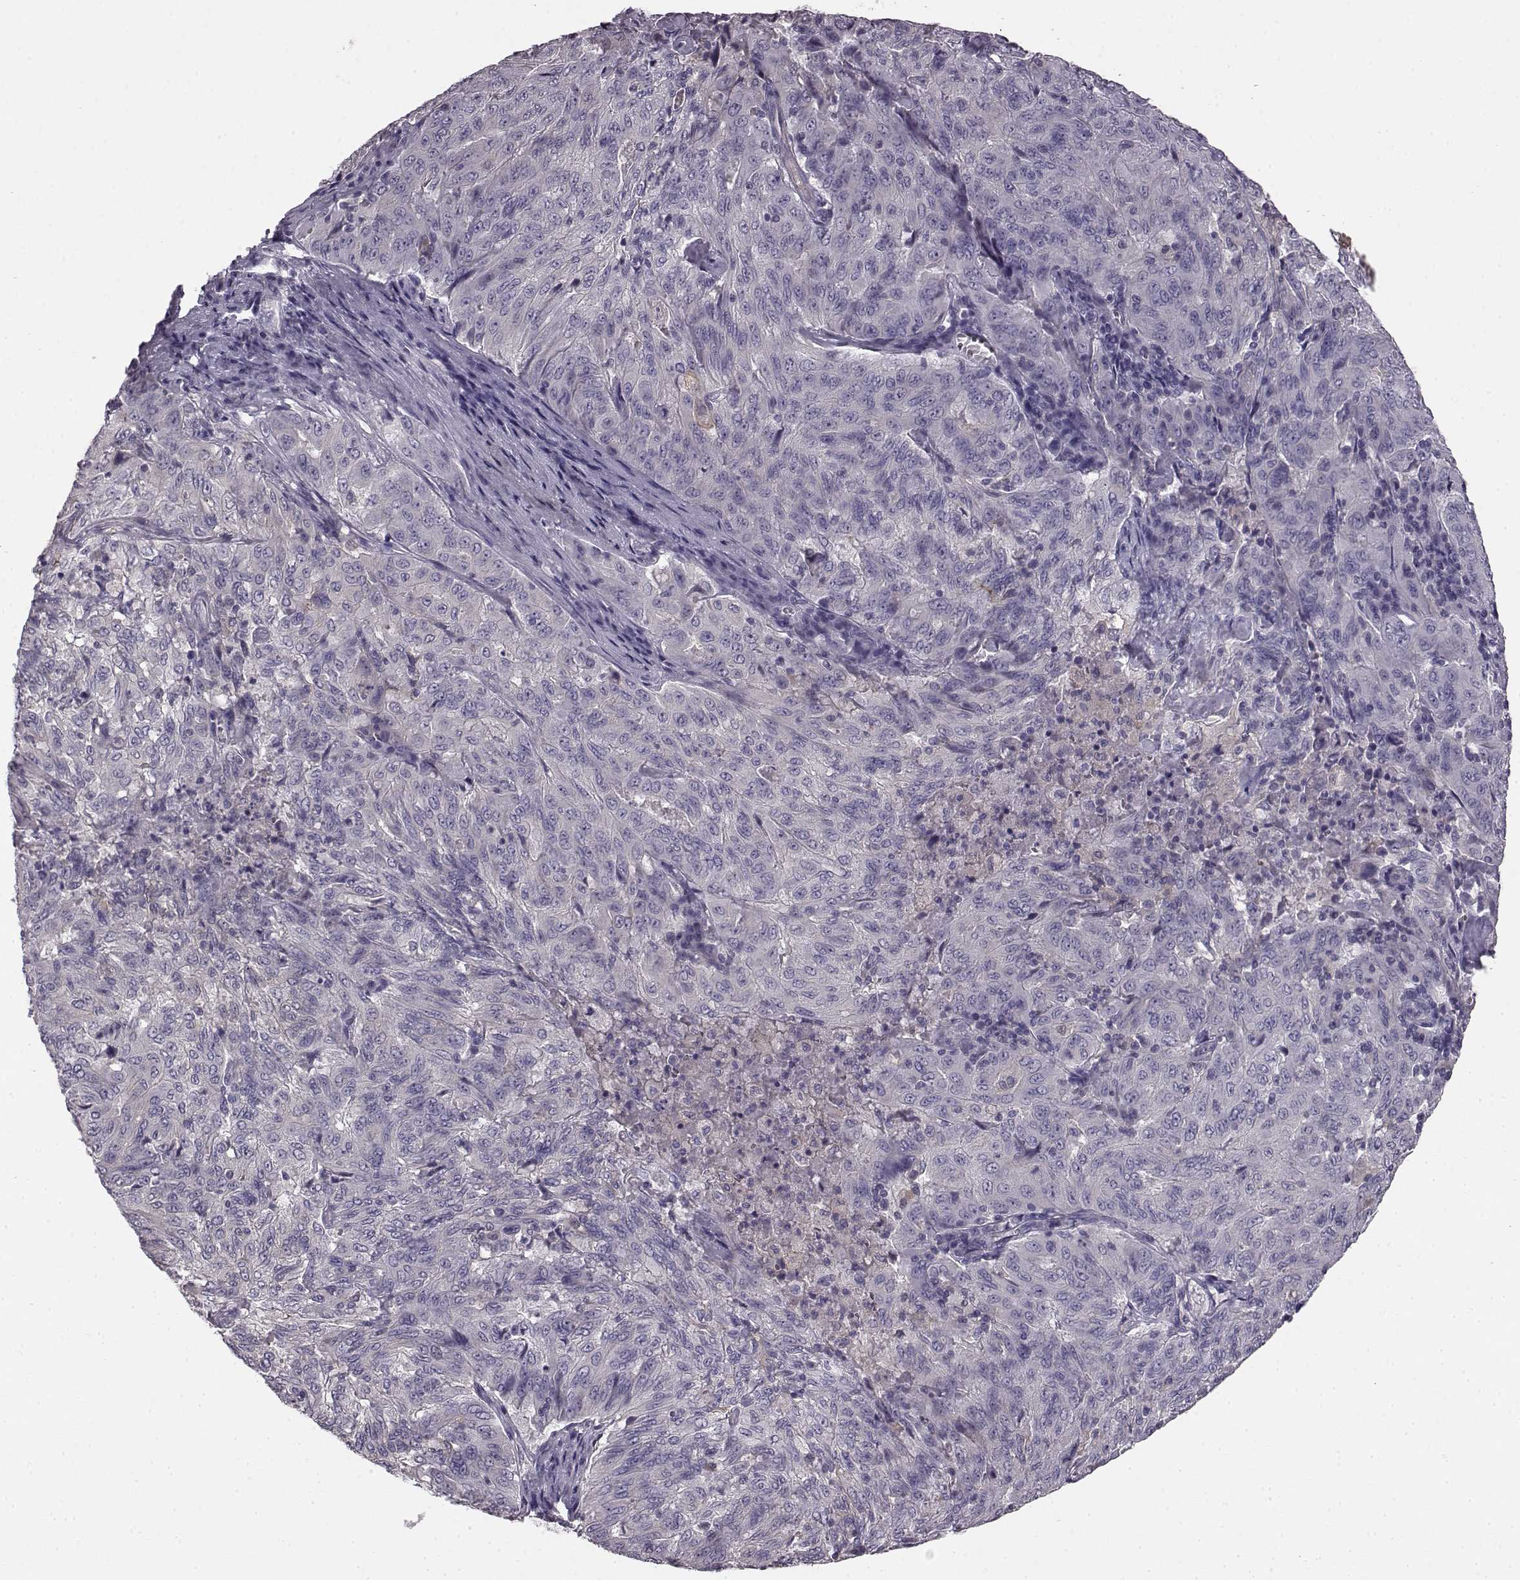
{"staining": {"intensity": "negative", "quantity": "none", "location": "none"}, "tissue": "pancreatic cancer", "cell_type": "Tumor cells", "image_type": "cancer", "snomed": [{"axis": "morphology", "description": "Adenocarcinoma, NOS"}, {"axis": "topography", "description": "Pancreas"}], "caption": "Human pancreatic cancer (adenocarcinoma) stained for a protein using immunohistochemistry (IHC) exhibits no positivity in tumor cells.", "gene": "KRT85", "patient": {"sex": "male", "age": 63}}